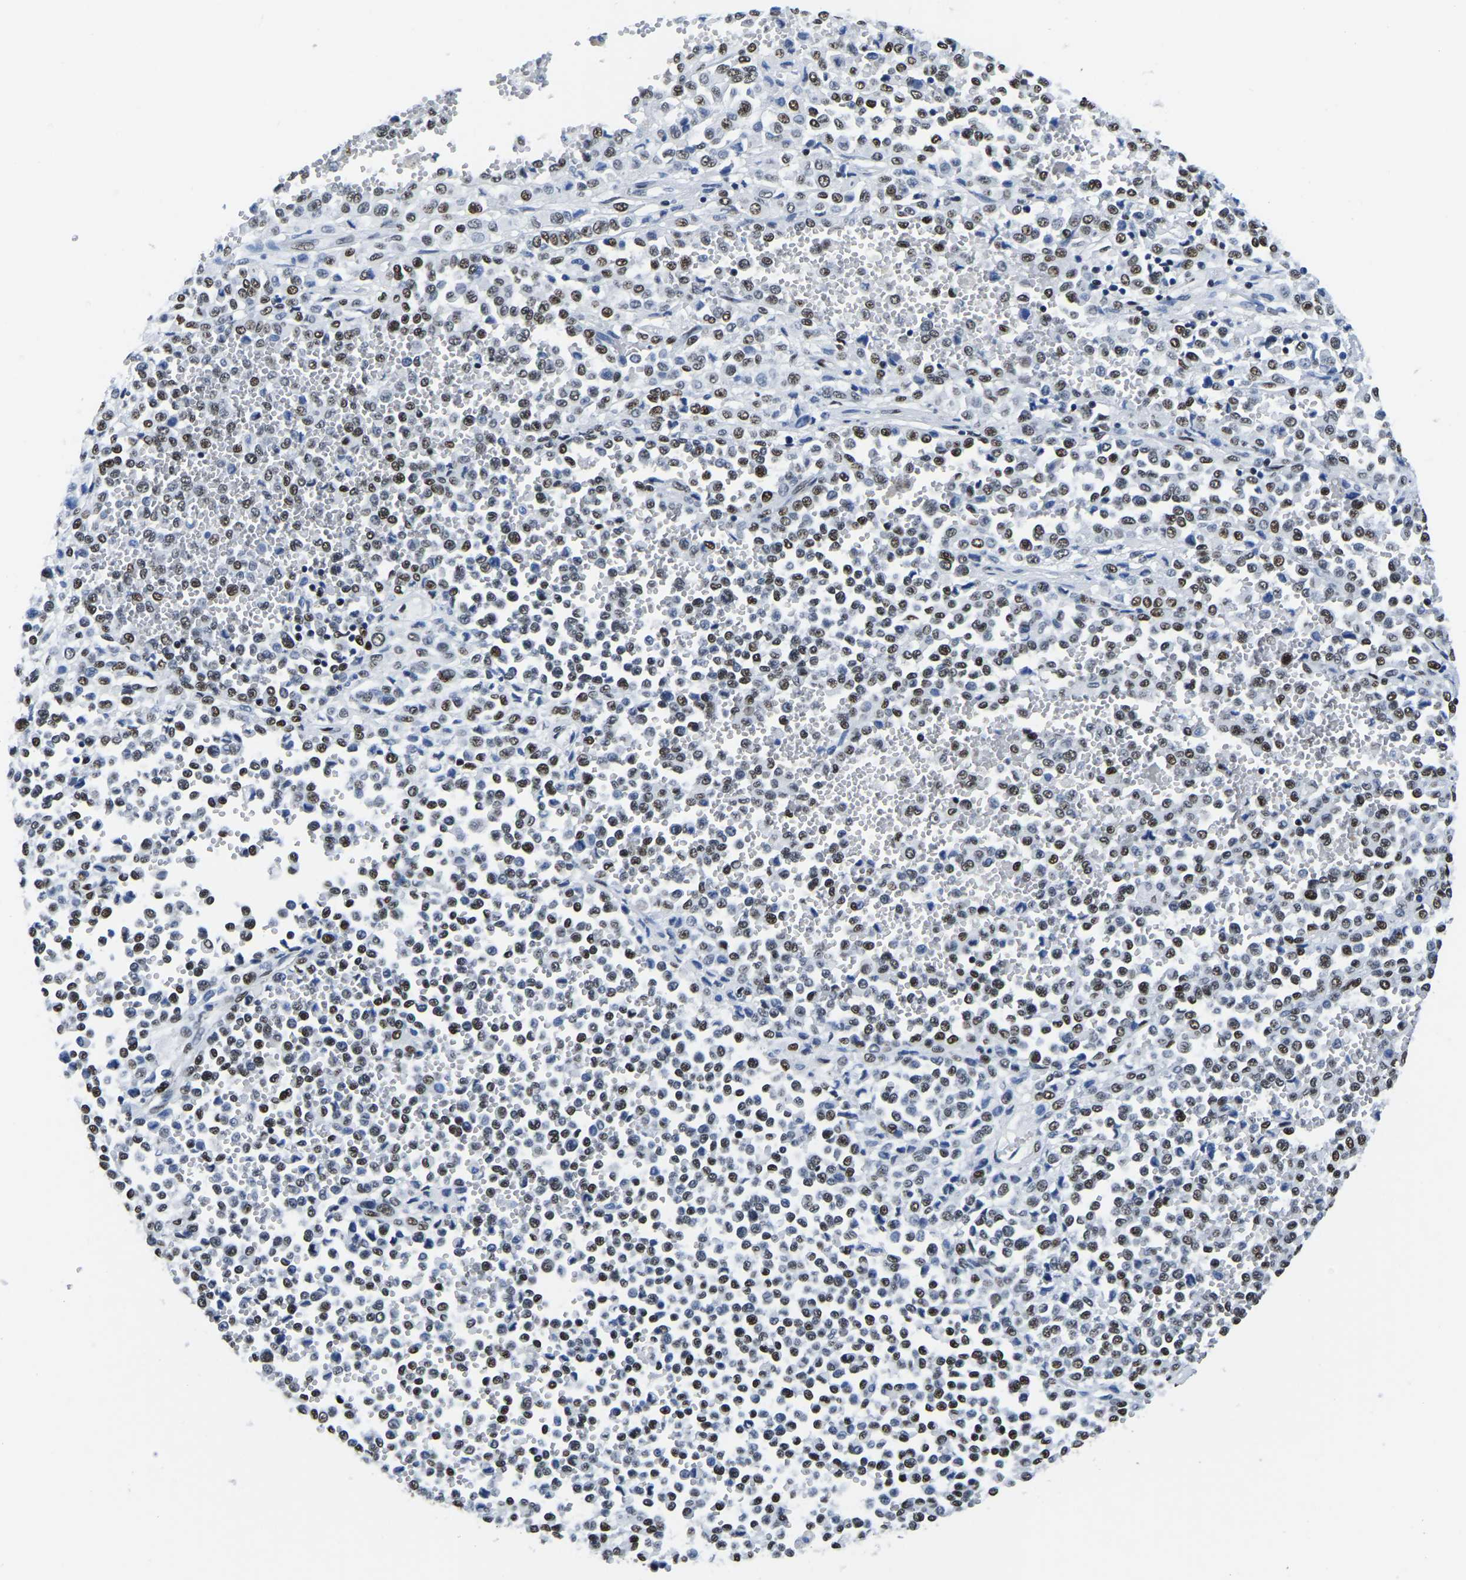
{"staining": {"intensity": "moderate", "quantity": ">75%", "location": "nuclear"}, "tissue": "melanoma", "cell_type": "Tumor cells", "image_type": "cancer", "snomed": [{"axis": "morphology", "description": "Malignant melanoma, Metastatic site"}, {"axis": "topography", "description": "Pancreas"}], "caption": "Protein staining by immunohistochemistry displays moderate nuclear positivity in about >75% of tumor cells in malignant melanoma (metastatic site).", "gene": "UBA1", "patient": {"sex": "female", "age": 30}}